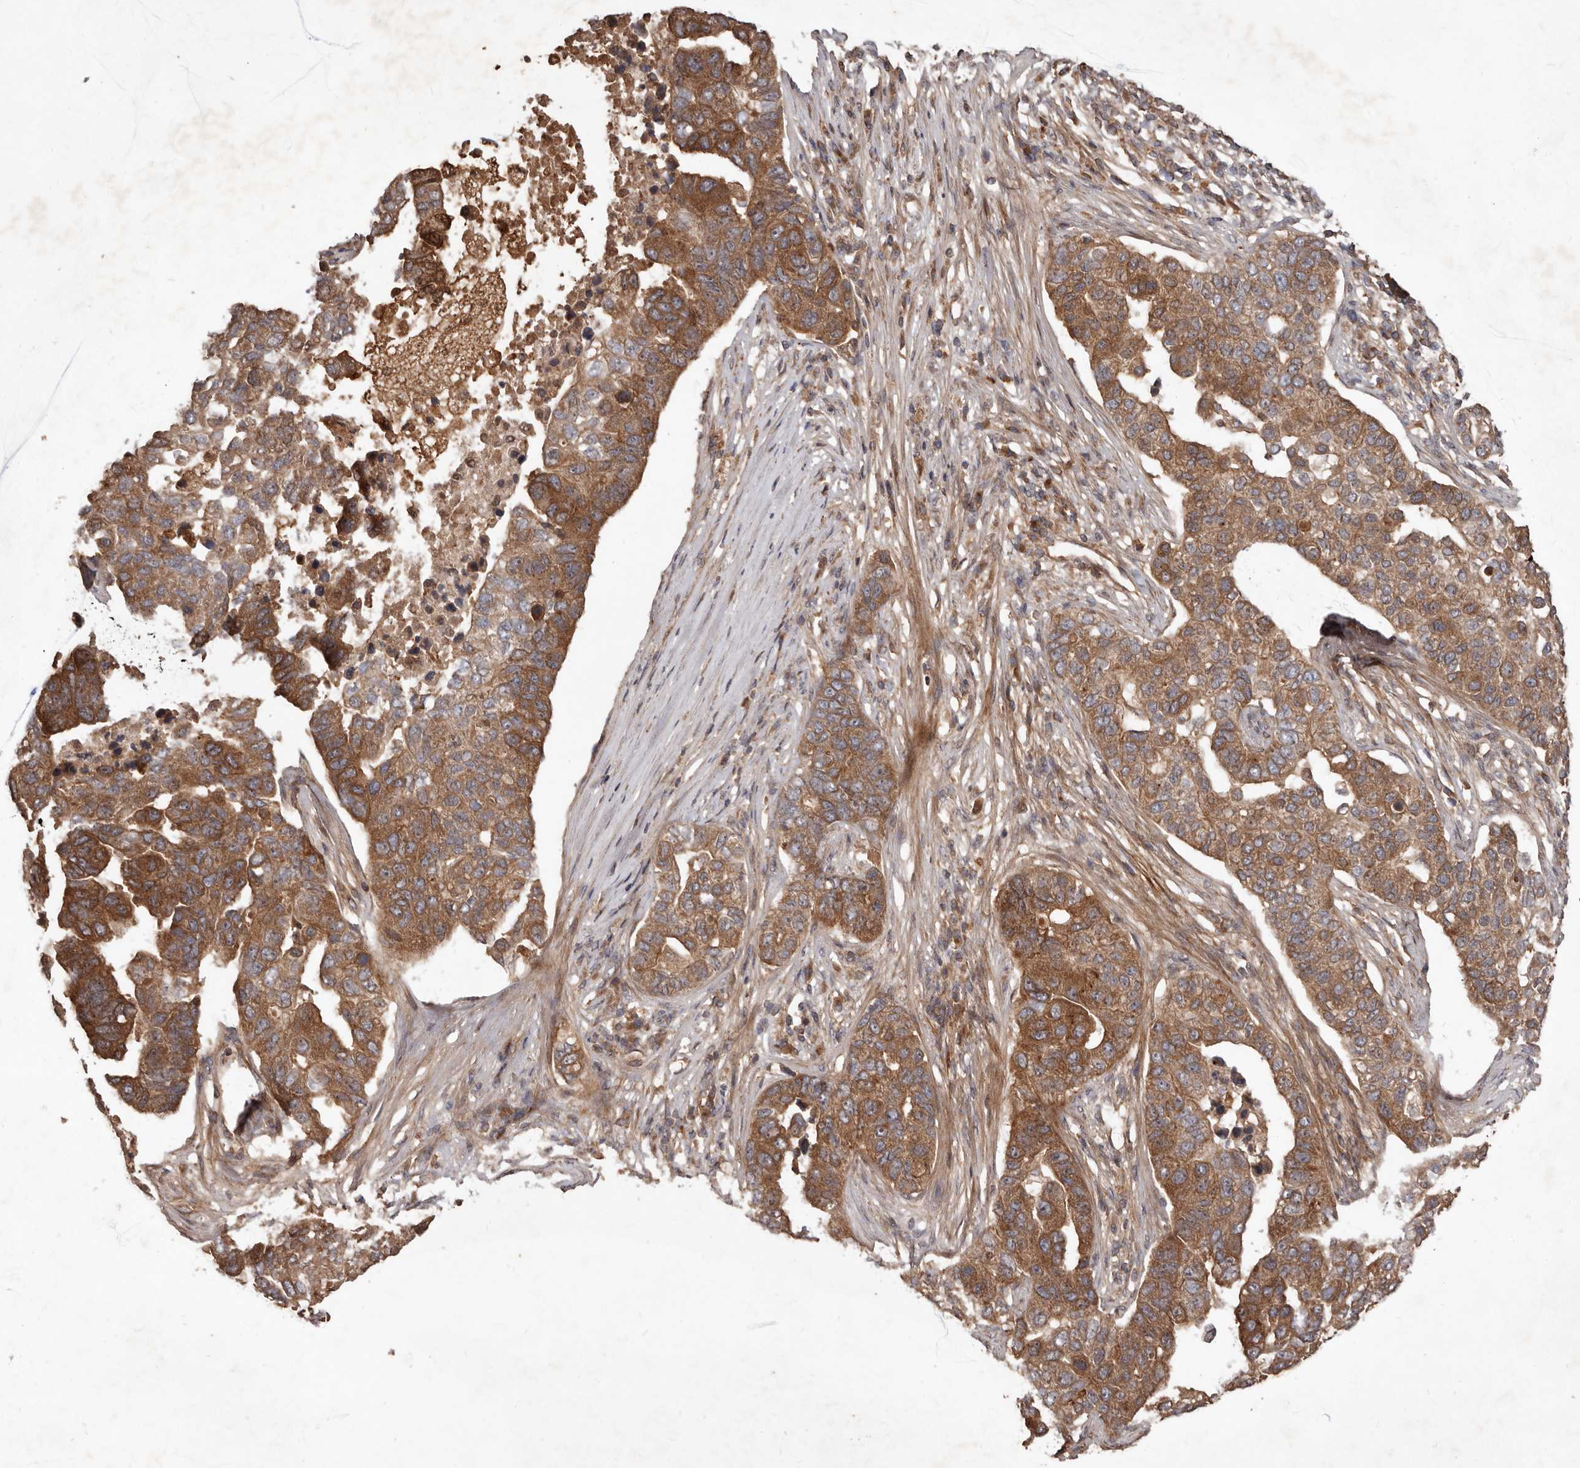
{"staining": {"intensity": "moderate", "quantity": ">75%", "location": "cytoplasmic/membranous"}, "tissue": "pancreatic cancer", "cell_type": "Tumor cells", "image_type": "cancer", "snomed": [{"axis": "morphology", "description": "Adenocarcinoma, NOS"}, {"axis": "topography", "description": "Pancreas"}], "caption": "Moderate cytoplasmic/membranous positivity for a protein is appreciated in approximately >75% of tumor cells of adenocarcinoma (pancreatic) using IHC.", "gene": "STK36", "patient": {"sex": "female", "age": 61}}